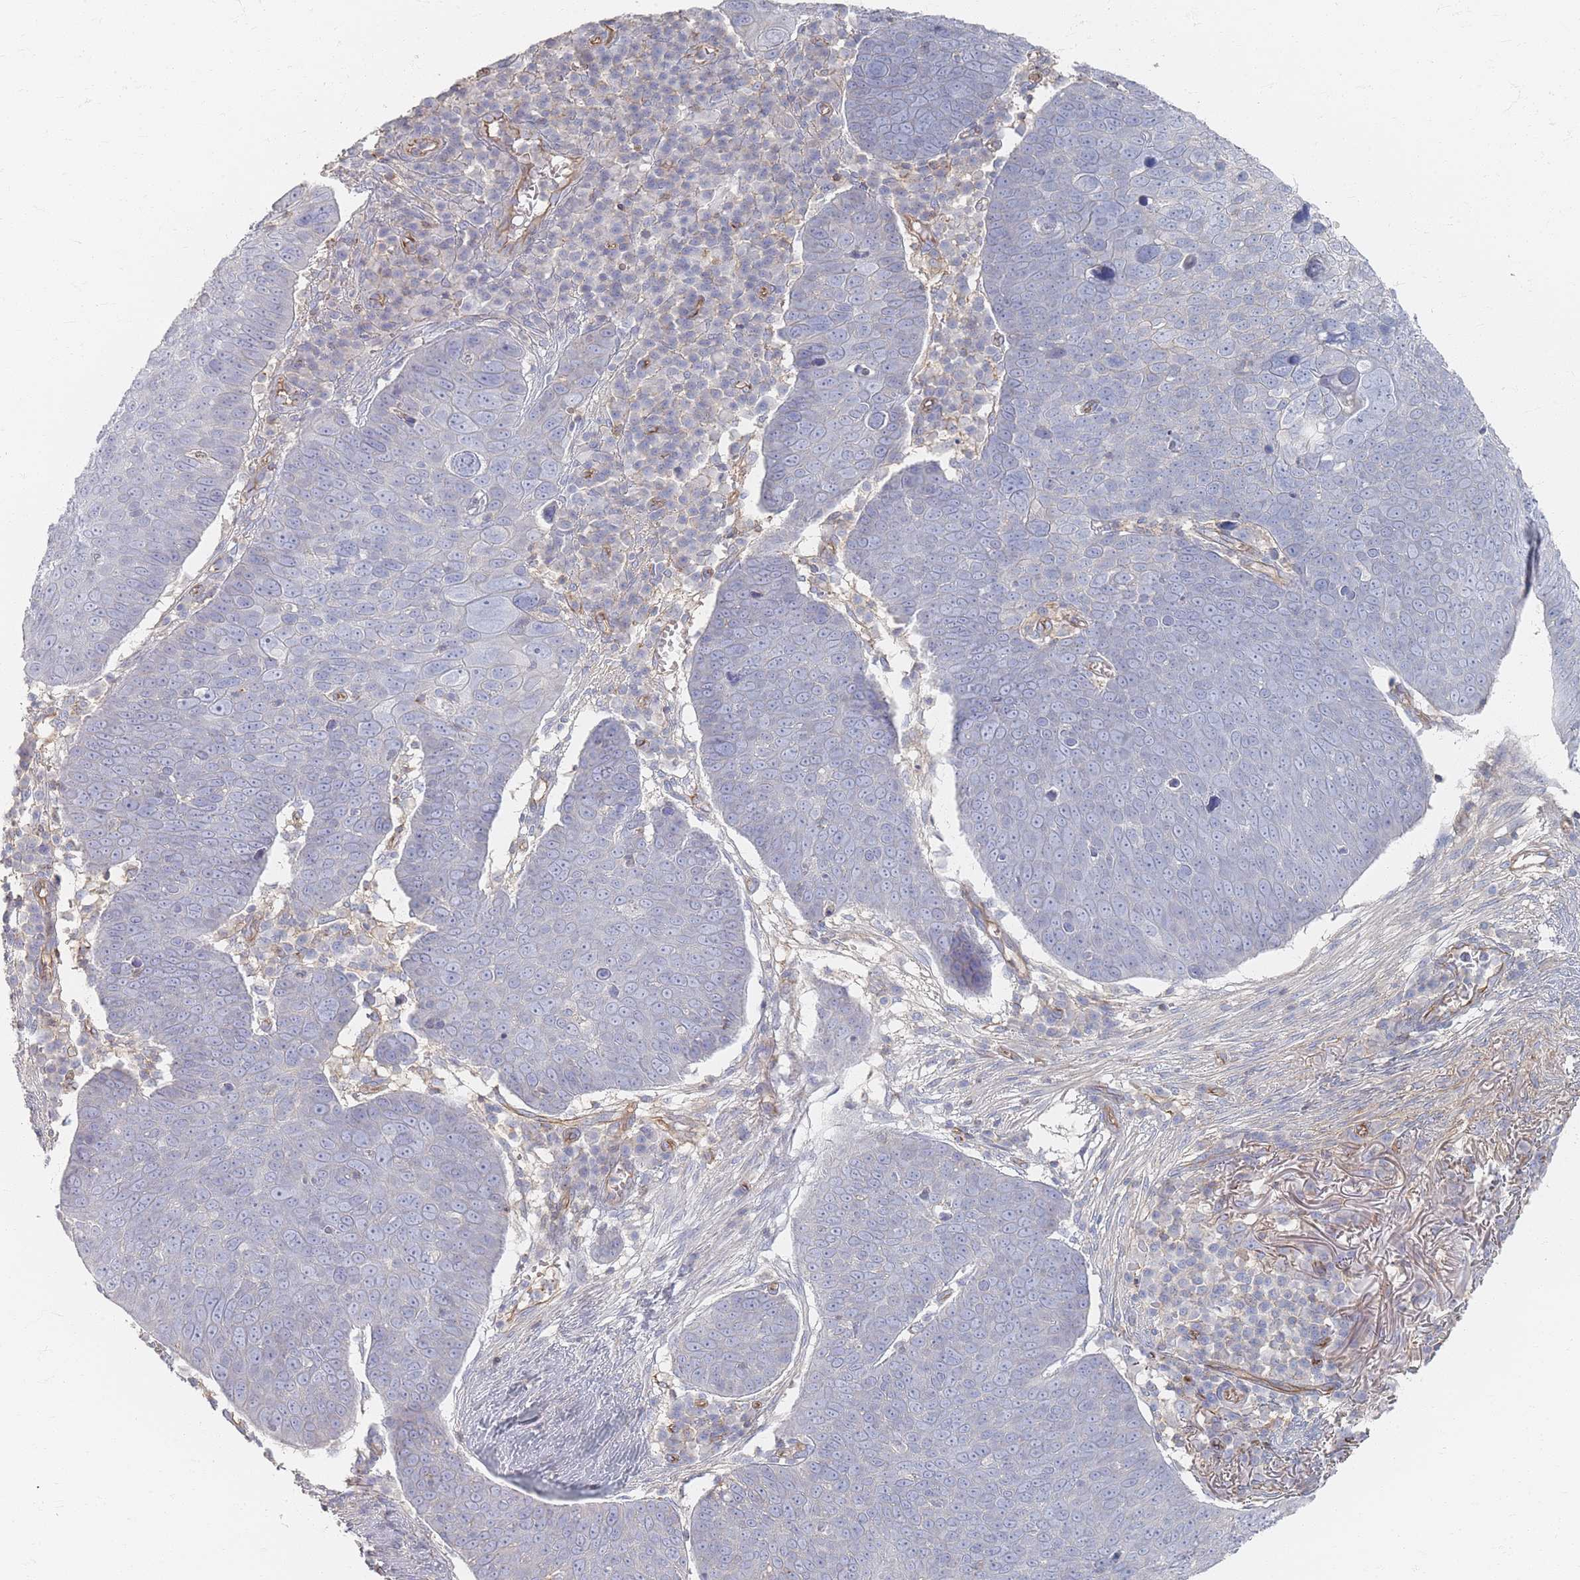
{"staining": {"intensity": "negative", "quantity": "none", "location": "none"}, "tissue": "skin cancer", "cell_type": "Tumor cells", "image_type": "cancer", "snomed": [{"axis": "morphology", "description": "Squamous cell carcinoma, NOS"}, {"axis": "topography", "description": "Skin"}], "caption": "Immunohistochemical staining of human skin squamous cell carcinoma displays no significant staining in tumor cells.", "gene": "GNB1", "patient": {"sex": "male", "age": 71}}